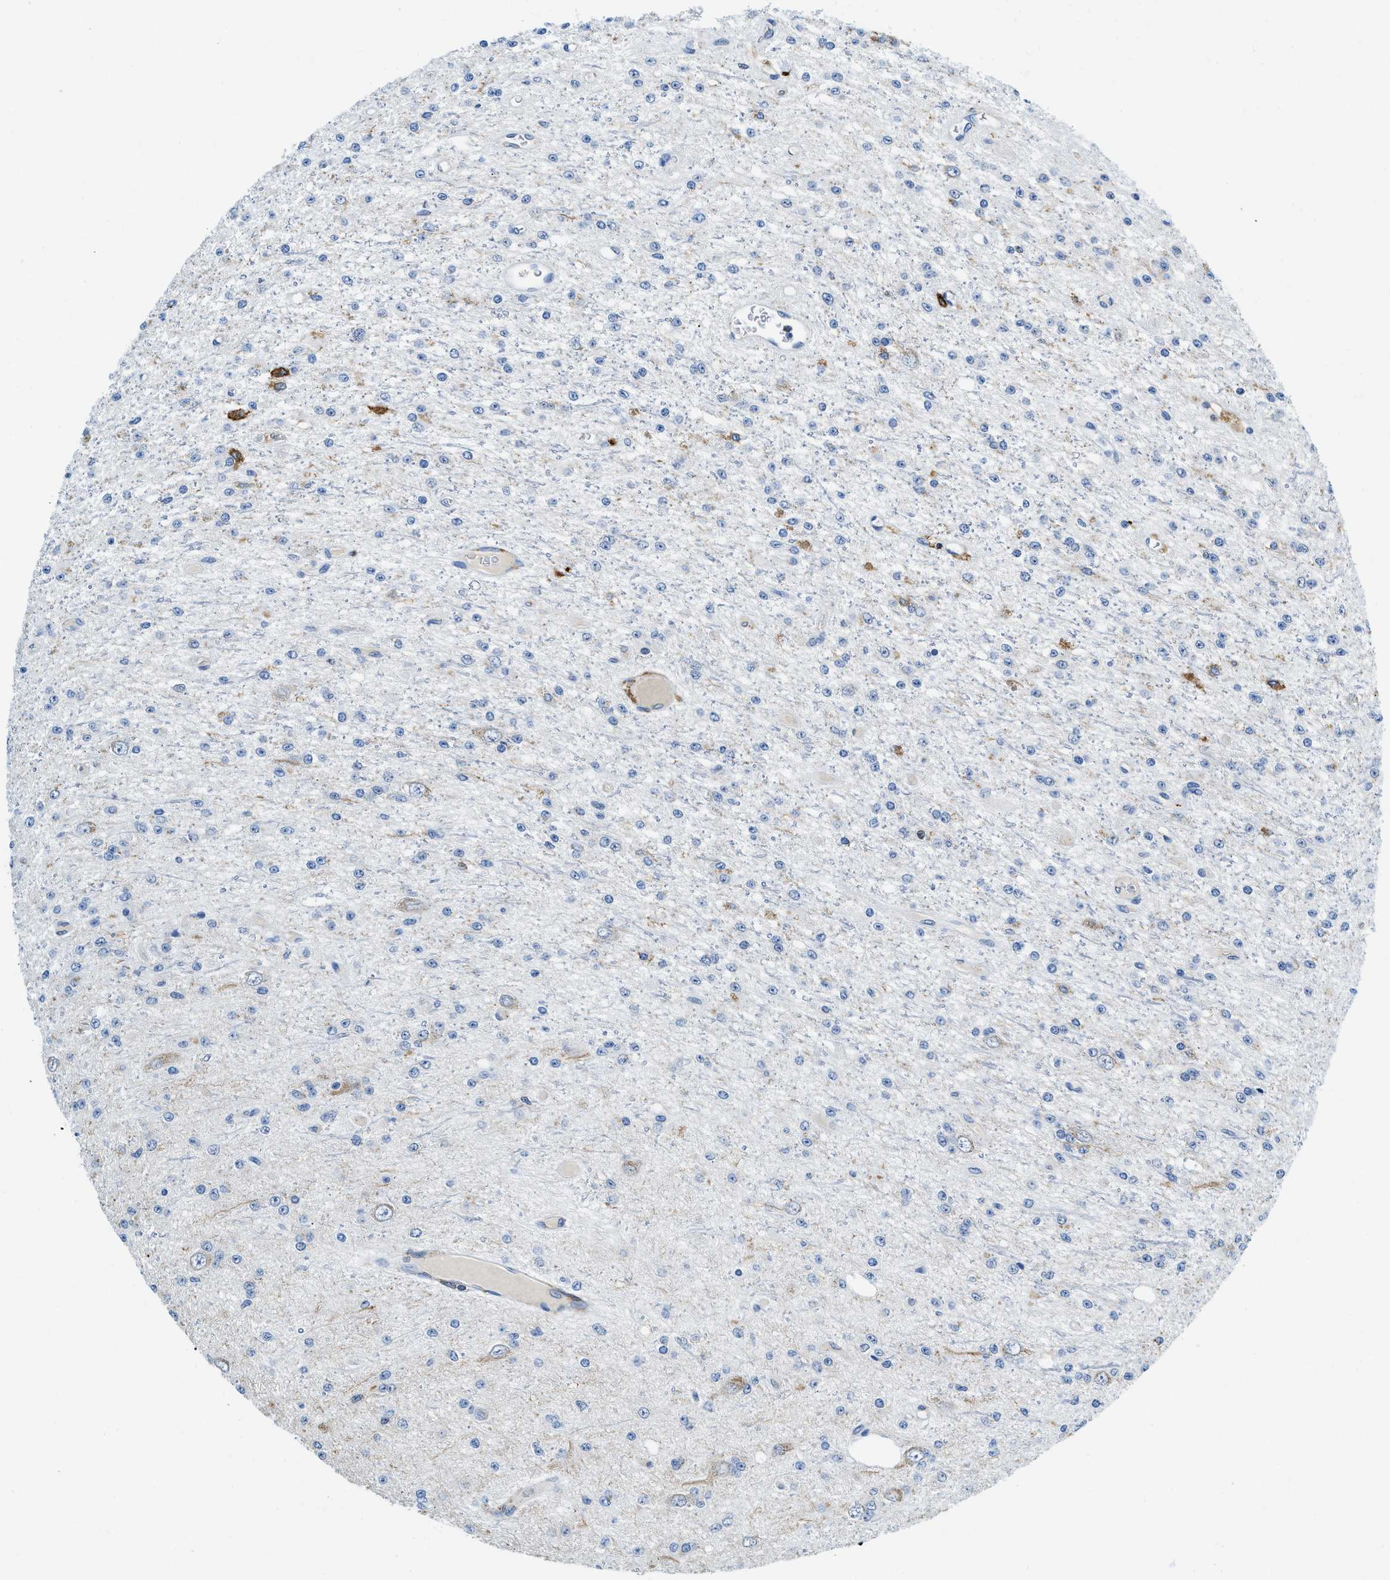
{"staining": {"intensity": "negative", "quantity": "none", "location": "none"}, "tissue": "glioma", "cell_type": "Tumor cells", "image_type": "cancer", "snomed": [{"axis": "morphology", "description": "Glioma, malignant, Low grade"}, {"axis": "topography", "description": "Brain"}], "caption": "Immunohistochemistry photomicrograph of human glioma stained for a protein (brown), which exhibits no expression in tumor cells. Brightfield microscopy of immunohistochemistry (IHC) stained with DAB (3,3'-diaminobenzidine) (brown) and hematoxylin (blue), captured at high magnification.", "gene": "CD226", "patient": {"sex": "male", "age": 38}}